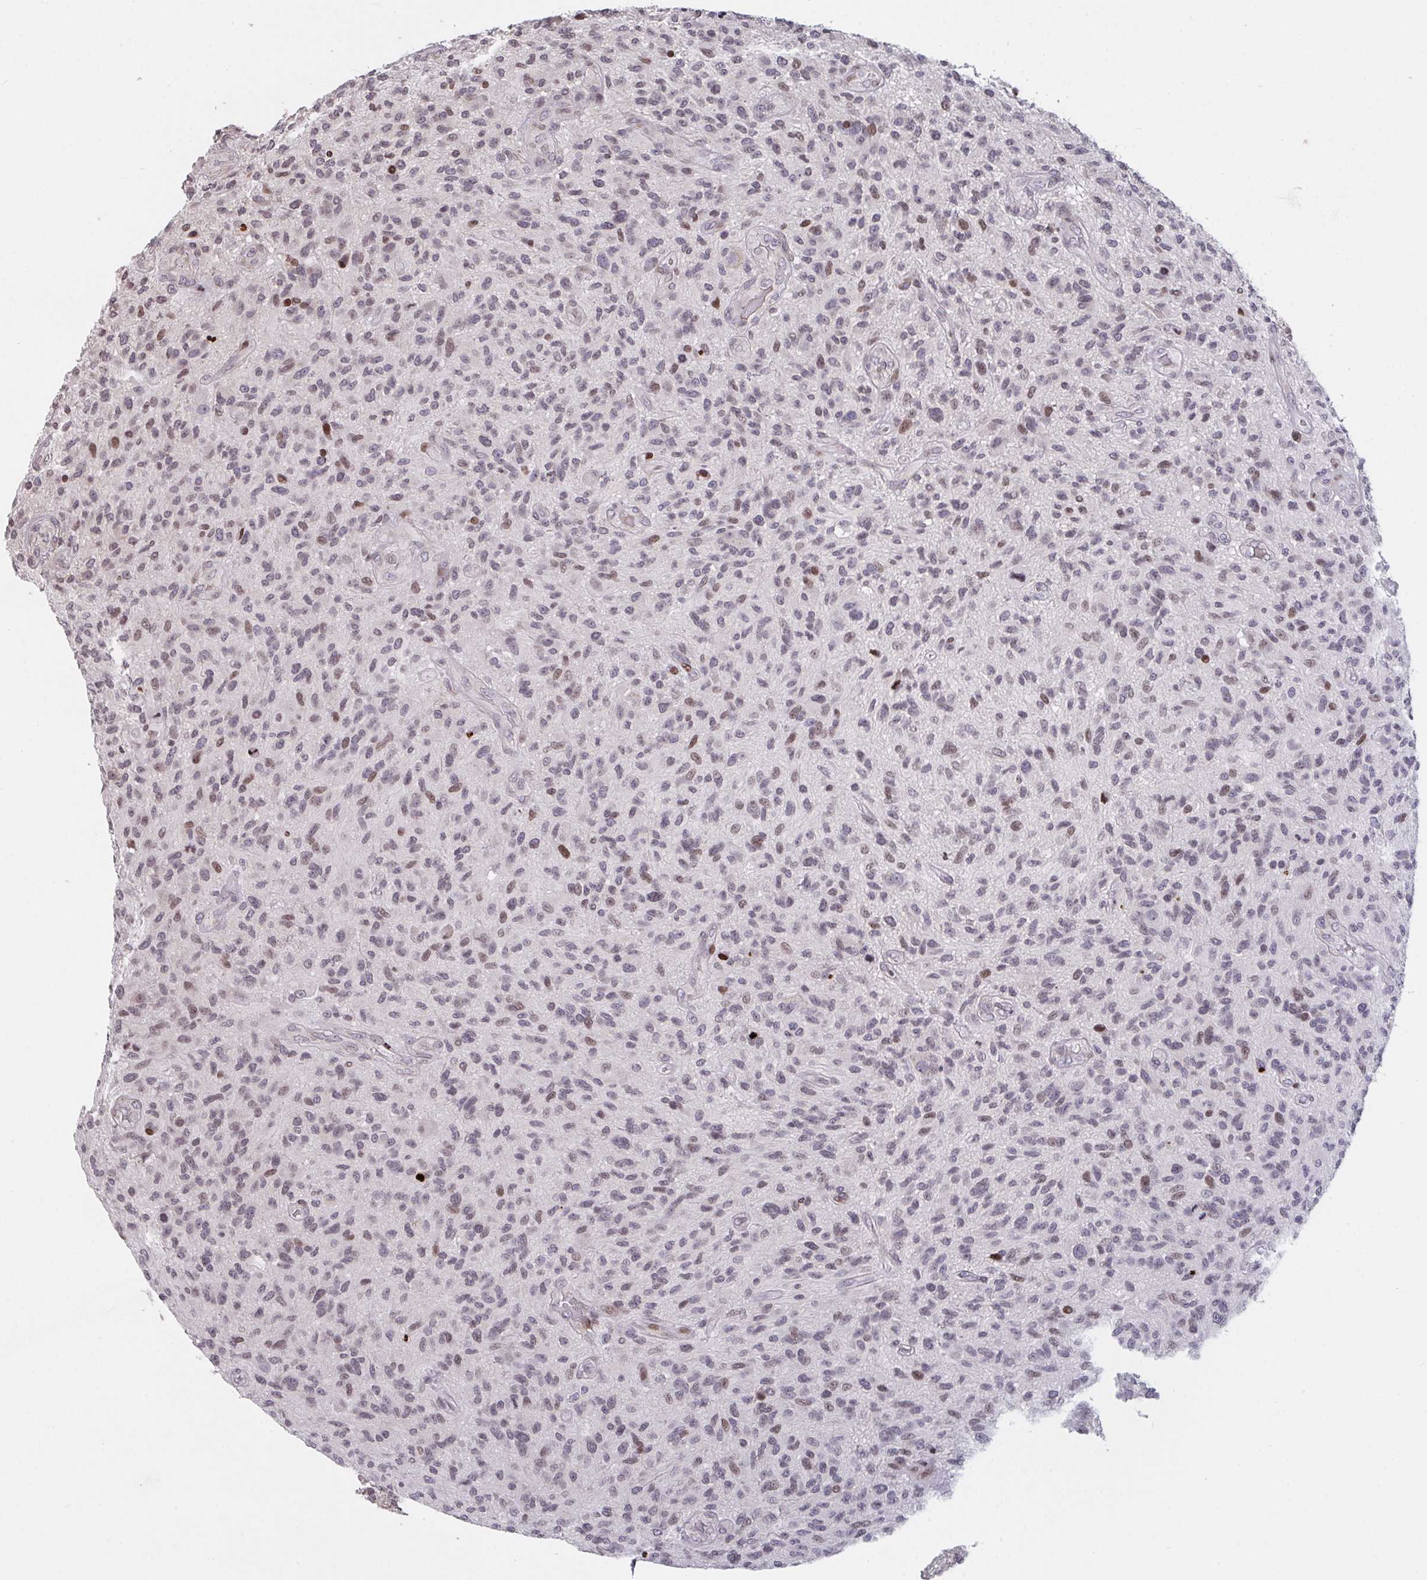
{"staining": {"intensity": "moderate", "quantity": "<25%", "location": "nuclear"}, "tissue": "glioma", "cell_type": "Tumor cells", "image_type": "cancer", "snomed": [{"axis": "morphology", "description": "Glioma, malignant, High grade"}, {"axis": "topography", "description": "Brain"}], "caption": "High-grade glioma (malignant) stained with a protein marker reveals moderate staining in tumor cells.", "gene": "PCDHB8", "patient": {"sex": "male", "age": 47}}